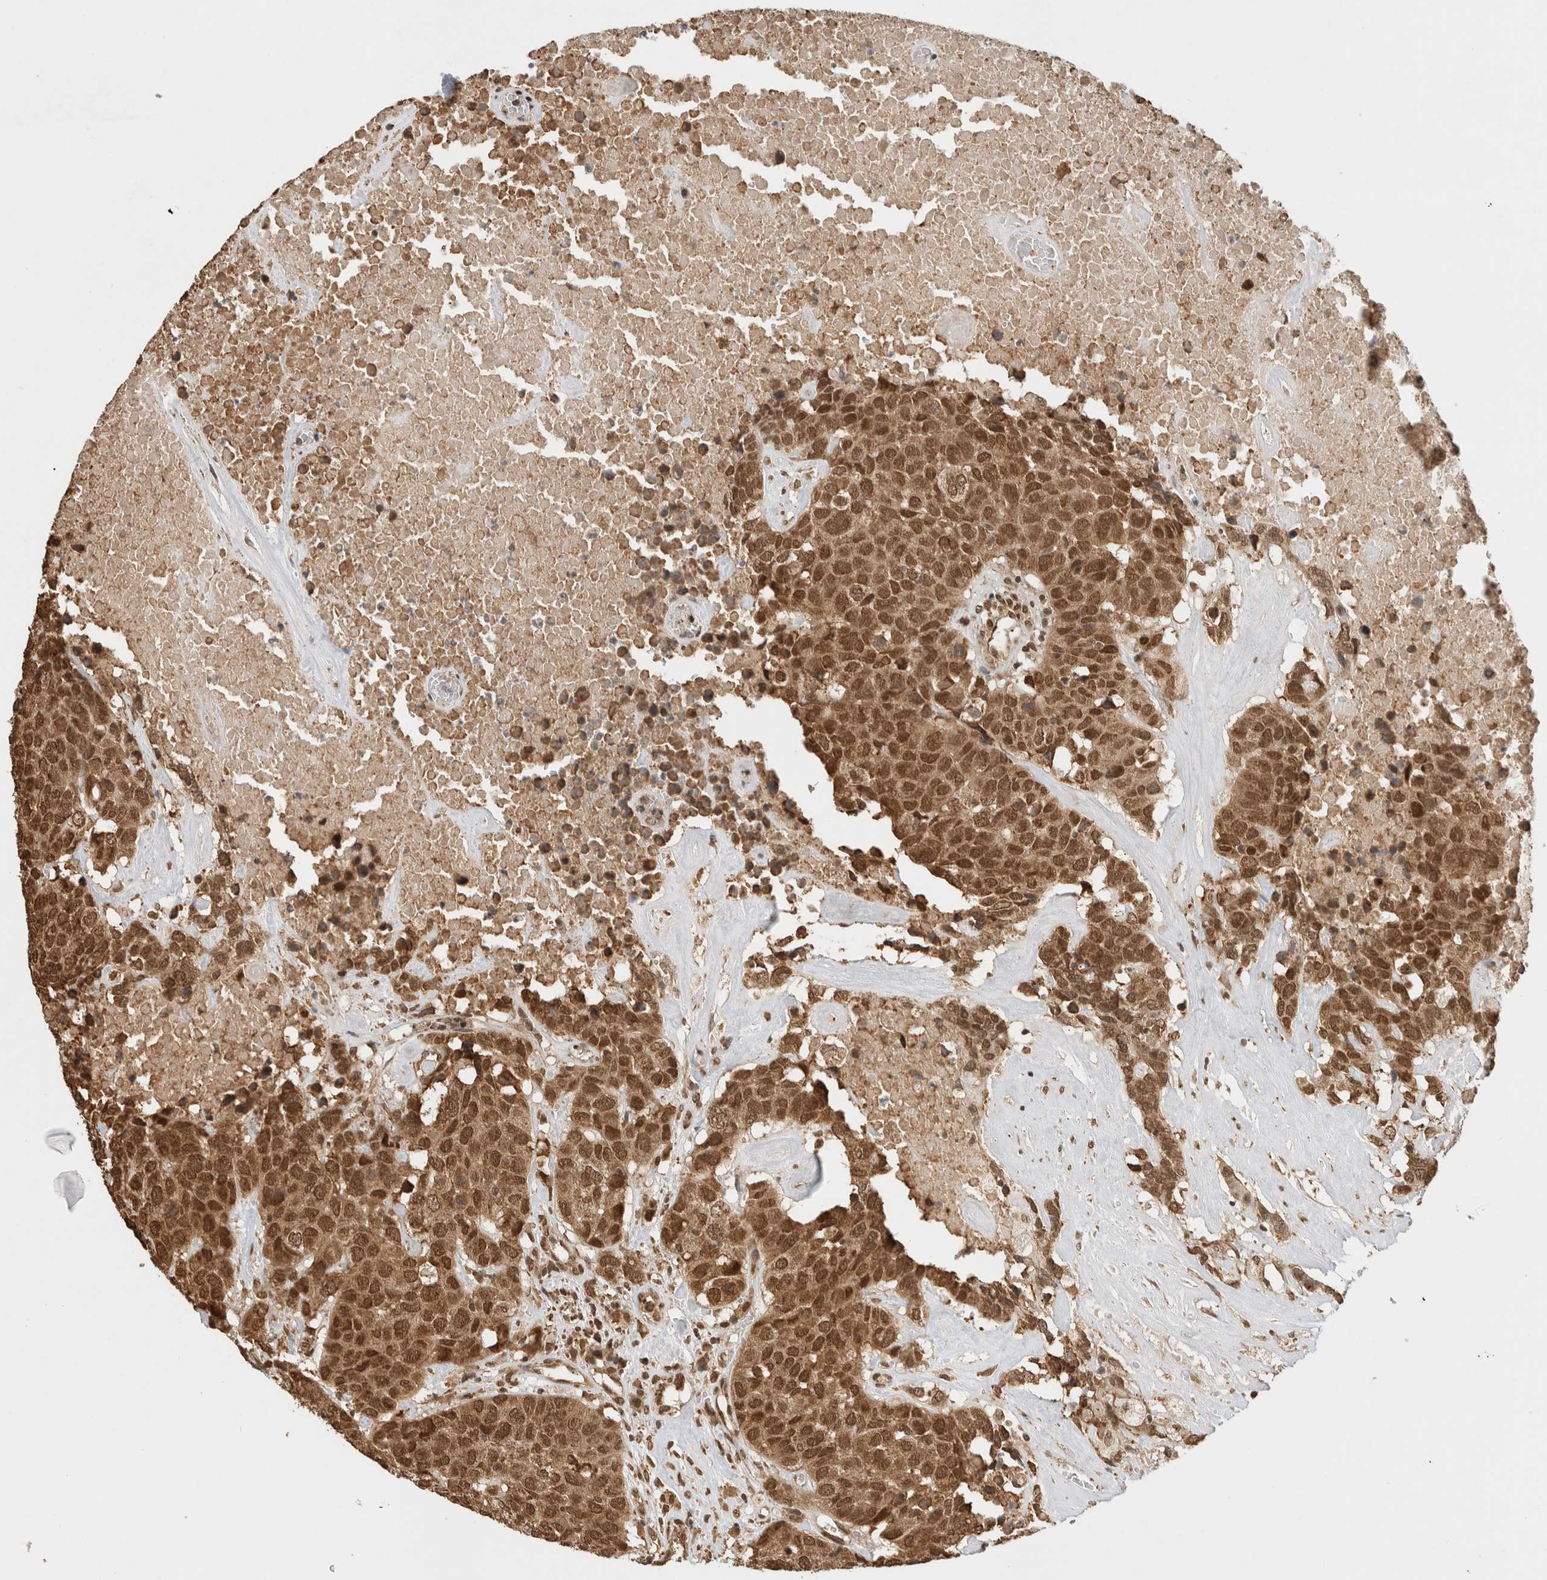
{"staining": {"intensity": "strong", "quantity": ">75%", "location": "cytoplasmic/membranous,nuclear"}, "tissue": "head and neck cancer", "cell_type": "Tumor cells", "image_type": "cancer", "snomed": [{"axis": "morphology", "description": "Squamous cell carcinoma, NOS"}, {"axis": "topography", "description": "Head-Neck"}], "caption": "Immunohistochemical staining of head and neck cancer (squamous cell carcinoma) displays high levels of strong cytoplasmic/membranous and nuclear protein positivity in approximately >75% of tumor cells.", "gene": "C1orf21", "patient": {"sex": "male", "age": 66}}